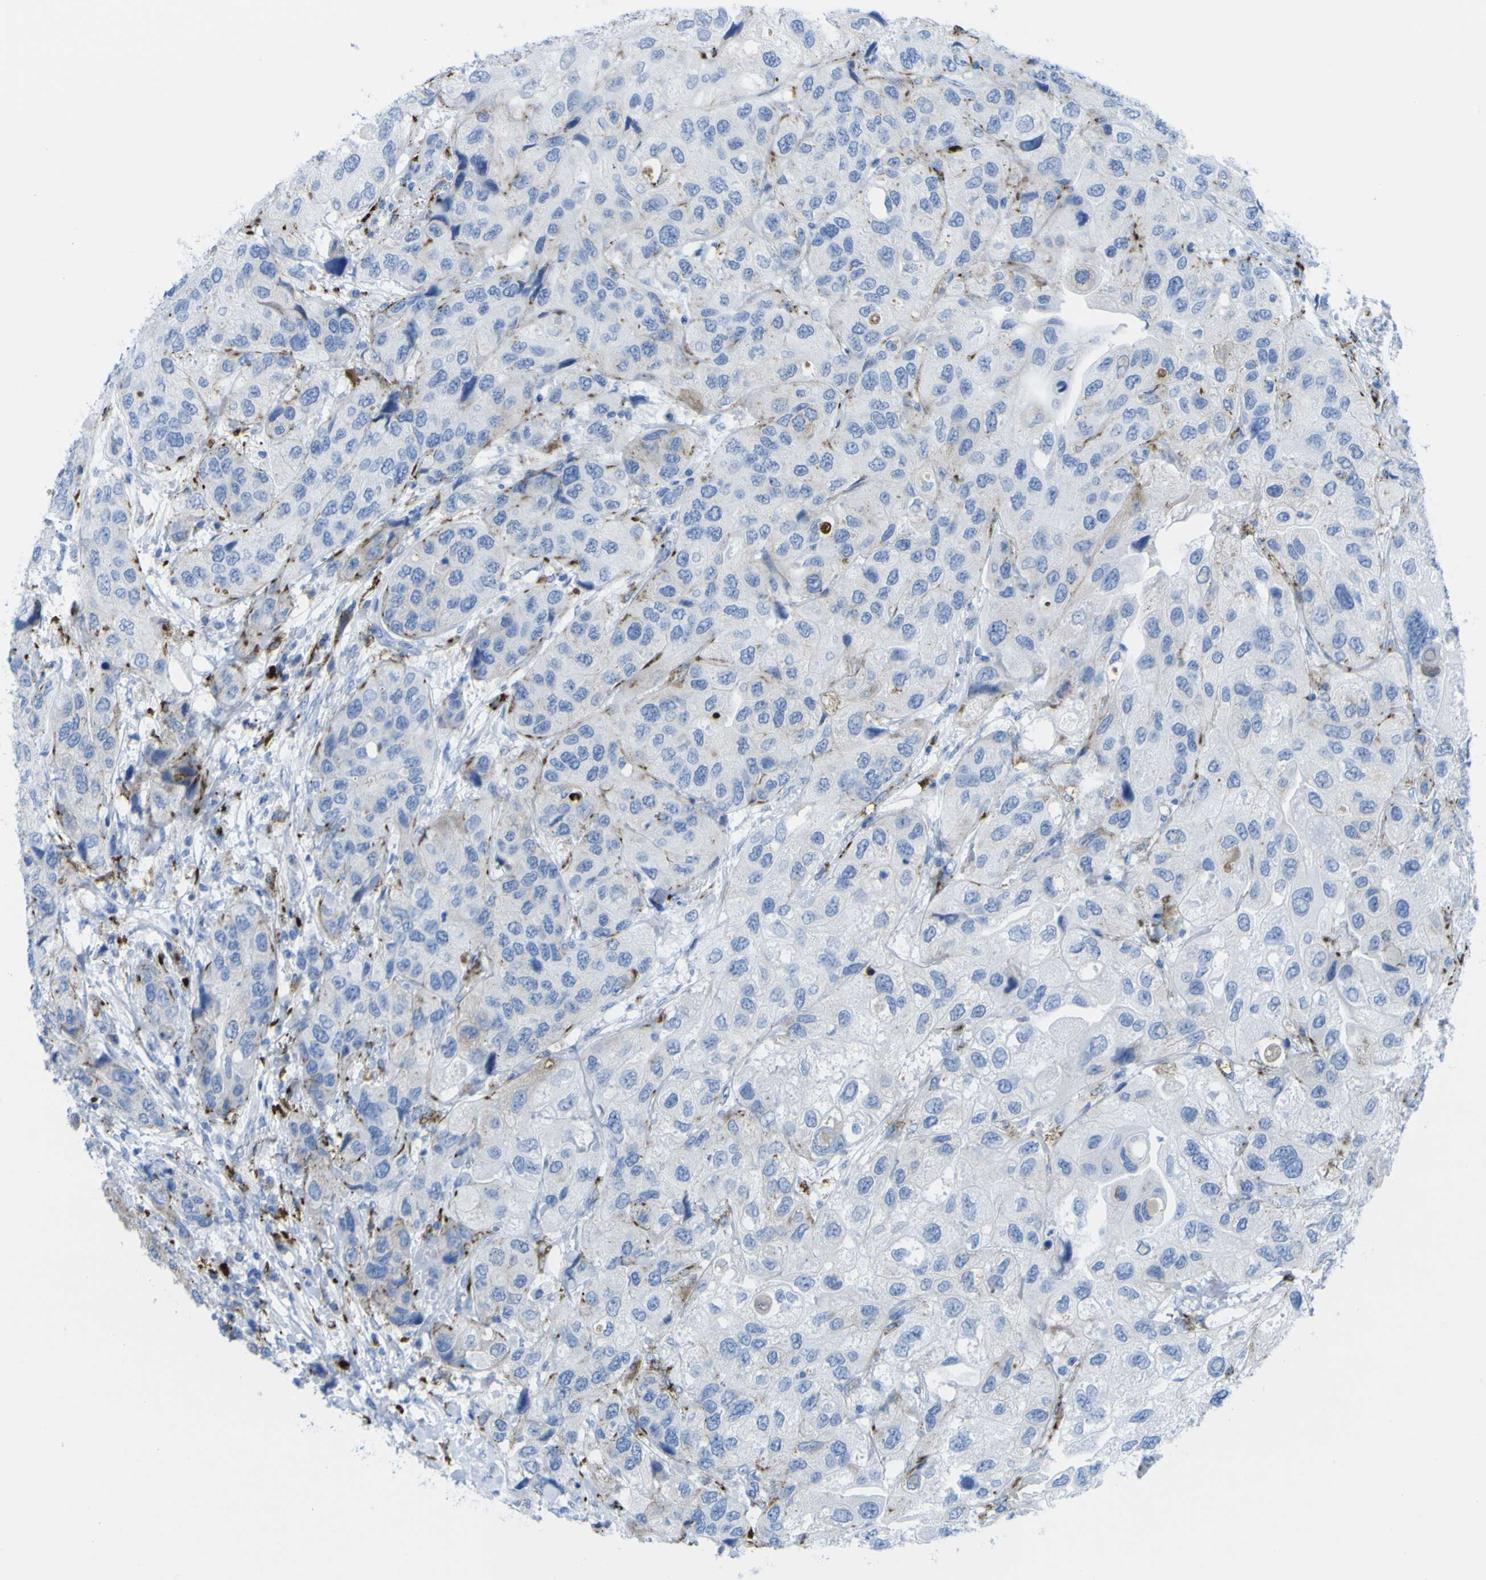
{"staining": {"intensity": "negative", "quantity": "none", "location": "none"}, "tissue": "urothelial cancer", "cell_type": "Tumor cells", "image_type": "cancer", "snomed": [{"axis": "morphology", "description": "Urothelial carcinoma, High grade"}, {"axis": "topography", "description": "Urinary bladder"}], "caption": "An immunohistochemistry (IHC) histopathology image of urothelial cancer is shown. There is no staining in tumor cells of urothelial cancer.", "gene": "PLD3", "patient": {"sex": "female", "age": 64}}